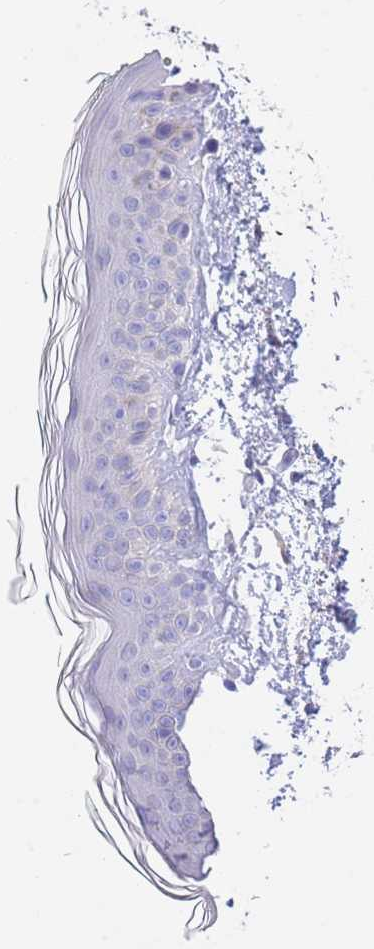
{"staining": {"intensity": "negative", "quantity": "none", "location": "none"}, "tissue": "skin", "cell_type": "Fibroblasts", "image_type": "normal", "snomed": [{"axis": "morphology", "description": "Normal tissue, NOS"}, {"axis": "topography", "description": "Skin"}], "caption": "Immunohistochemistry (IHC) of unremarkable human skin shows no positivity in fibroblasts.", "gene": "PCDHB3", "patient": {"sex": "male", "age": 66}}